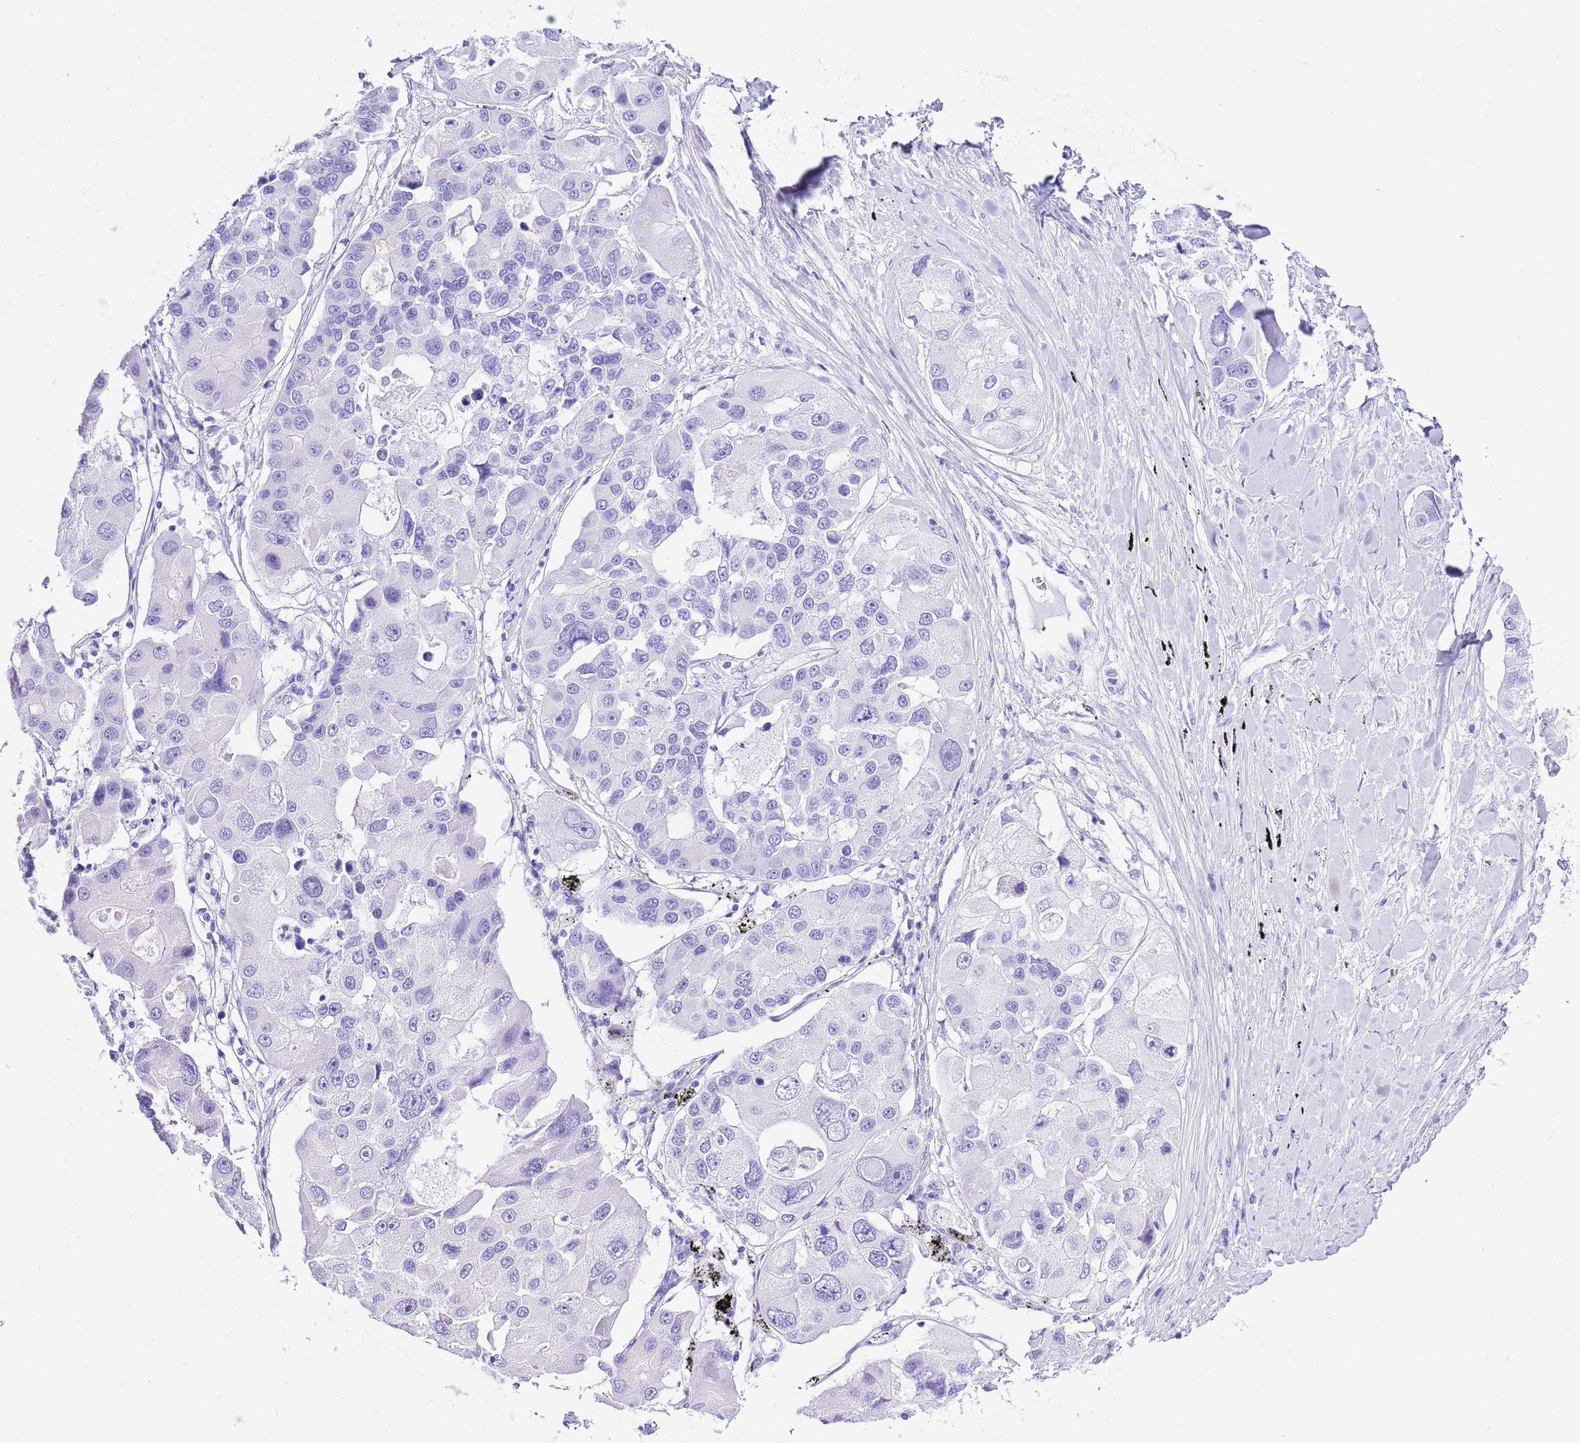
{"staining": {"intensity": "negative", "quantity": "none", "location": "none"}, "tissue": "lung cancer", "cell_type": "Tumor cells", "image_type": "cancer", "snomed": [{"axis": "morphology", "description": "Adenocarcinoma, NOS"}, {"axis": "topography", "description": "Lung"}], "caption": "There is no significant positivity in tumor cells of adenocarcinoma (lung).", "gene": "KCNC1", "patient": {"sex": "female", "age": 54}}